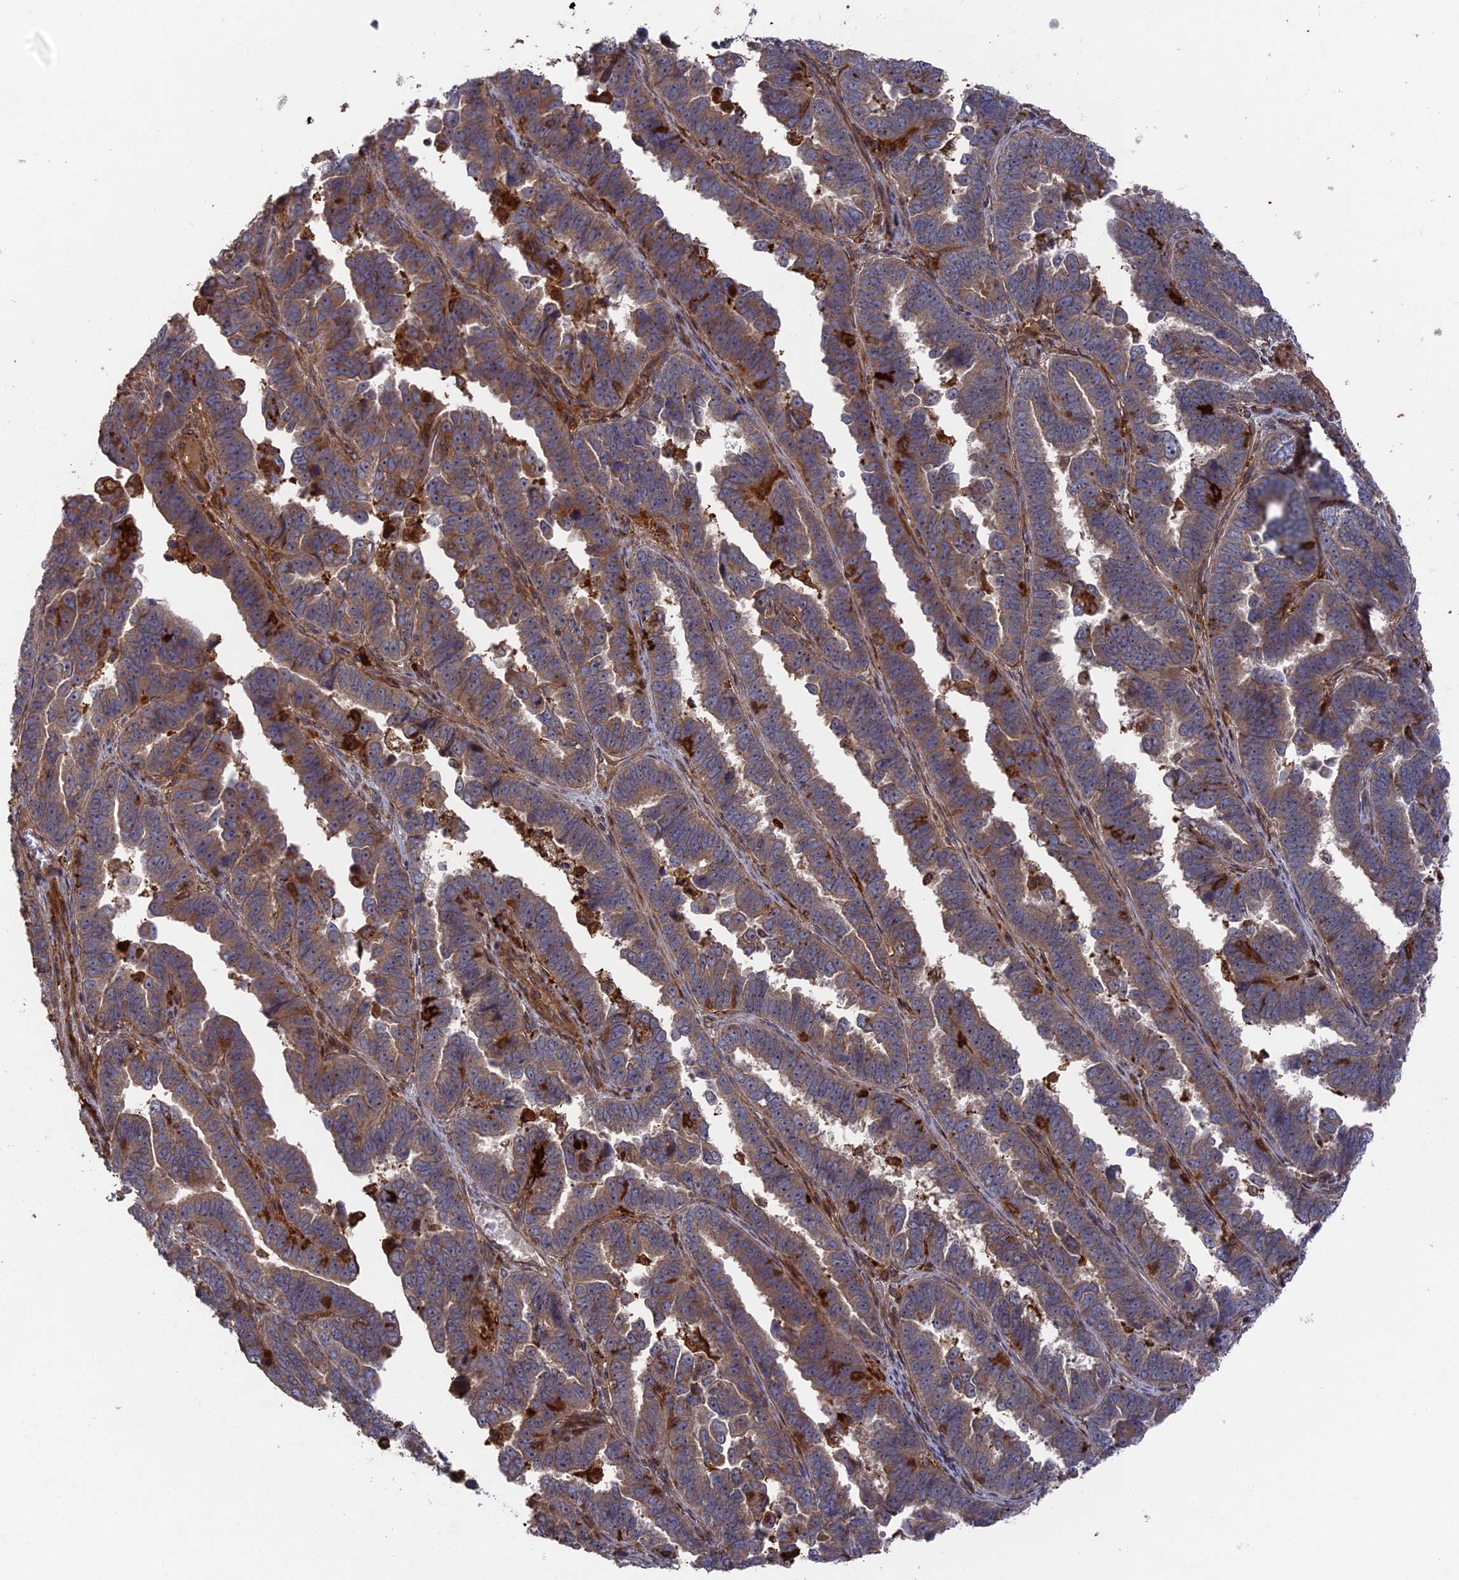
{"staining": {"intensity": "weak", "quantity": ">75%", "location": "cytoplasmic/membranous"}, "tissue": "endometrial cancer", "cell_type": "Tumor cells", "image_type": "cancer", "snomed": [{"axis": "morphology", "description": "Adenocarcinoma, NOS"}, {"axis": "topography", "description": "Endometrium"}], "caption": "Adenocarcinoma (endometrial) tissue exhibits weak cytoplasmic/membranous positivity in approximately >75% of tumor cells", "gene": "DEF8", "patient": {"sex": "female", "age": 75}}